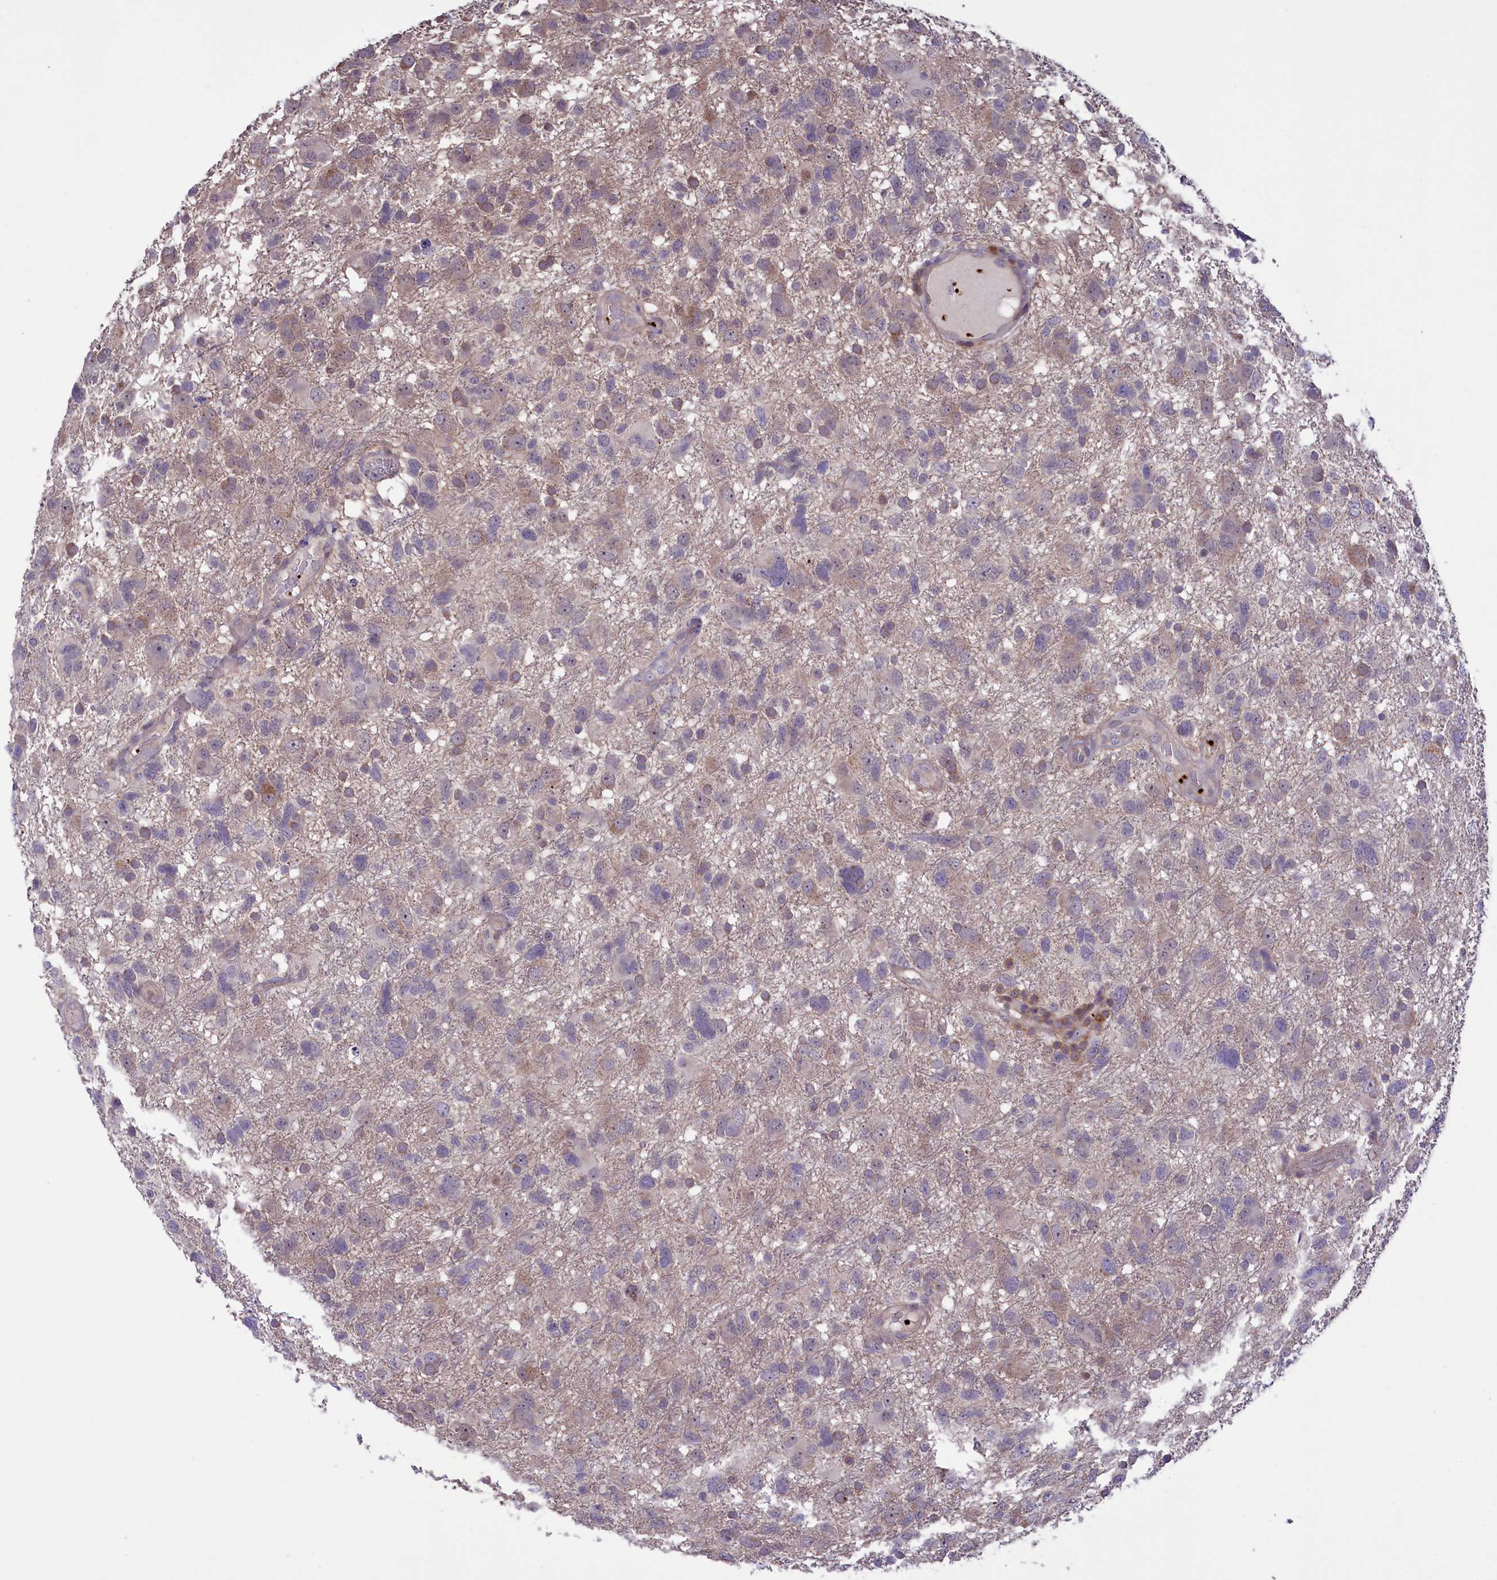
{"staining": {"intensity": "weak", "quantity": "<25%", "location": "cytoplasmic/membranous"}, "tissue": "glioma", "cell_type": "Tumor cells", "image_type": "cancer", "snomed": [{"axis": "morphology", "description": "Glioma, malignant, High grade"}, {"axis": "topography", "description": "Brain"}], "caption": "The photomicrograph reveals no staining of tumor cells in malignant glioma (high-grade). (DAB immunohistochemistry, high magnification).", "gene": "HEATR3", "patient": {"sex": "male", "age": 61}}